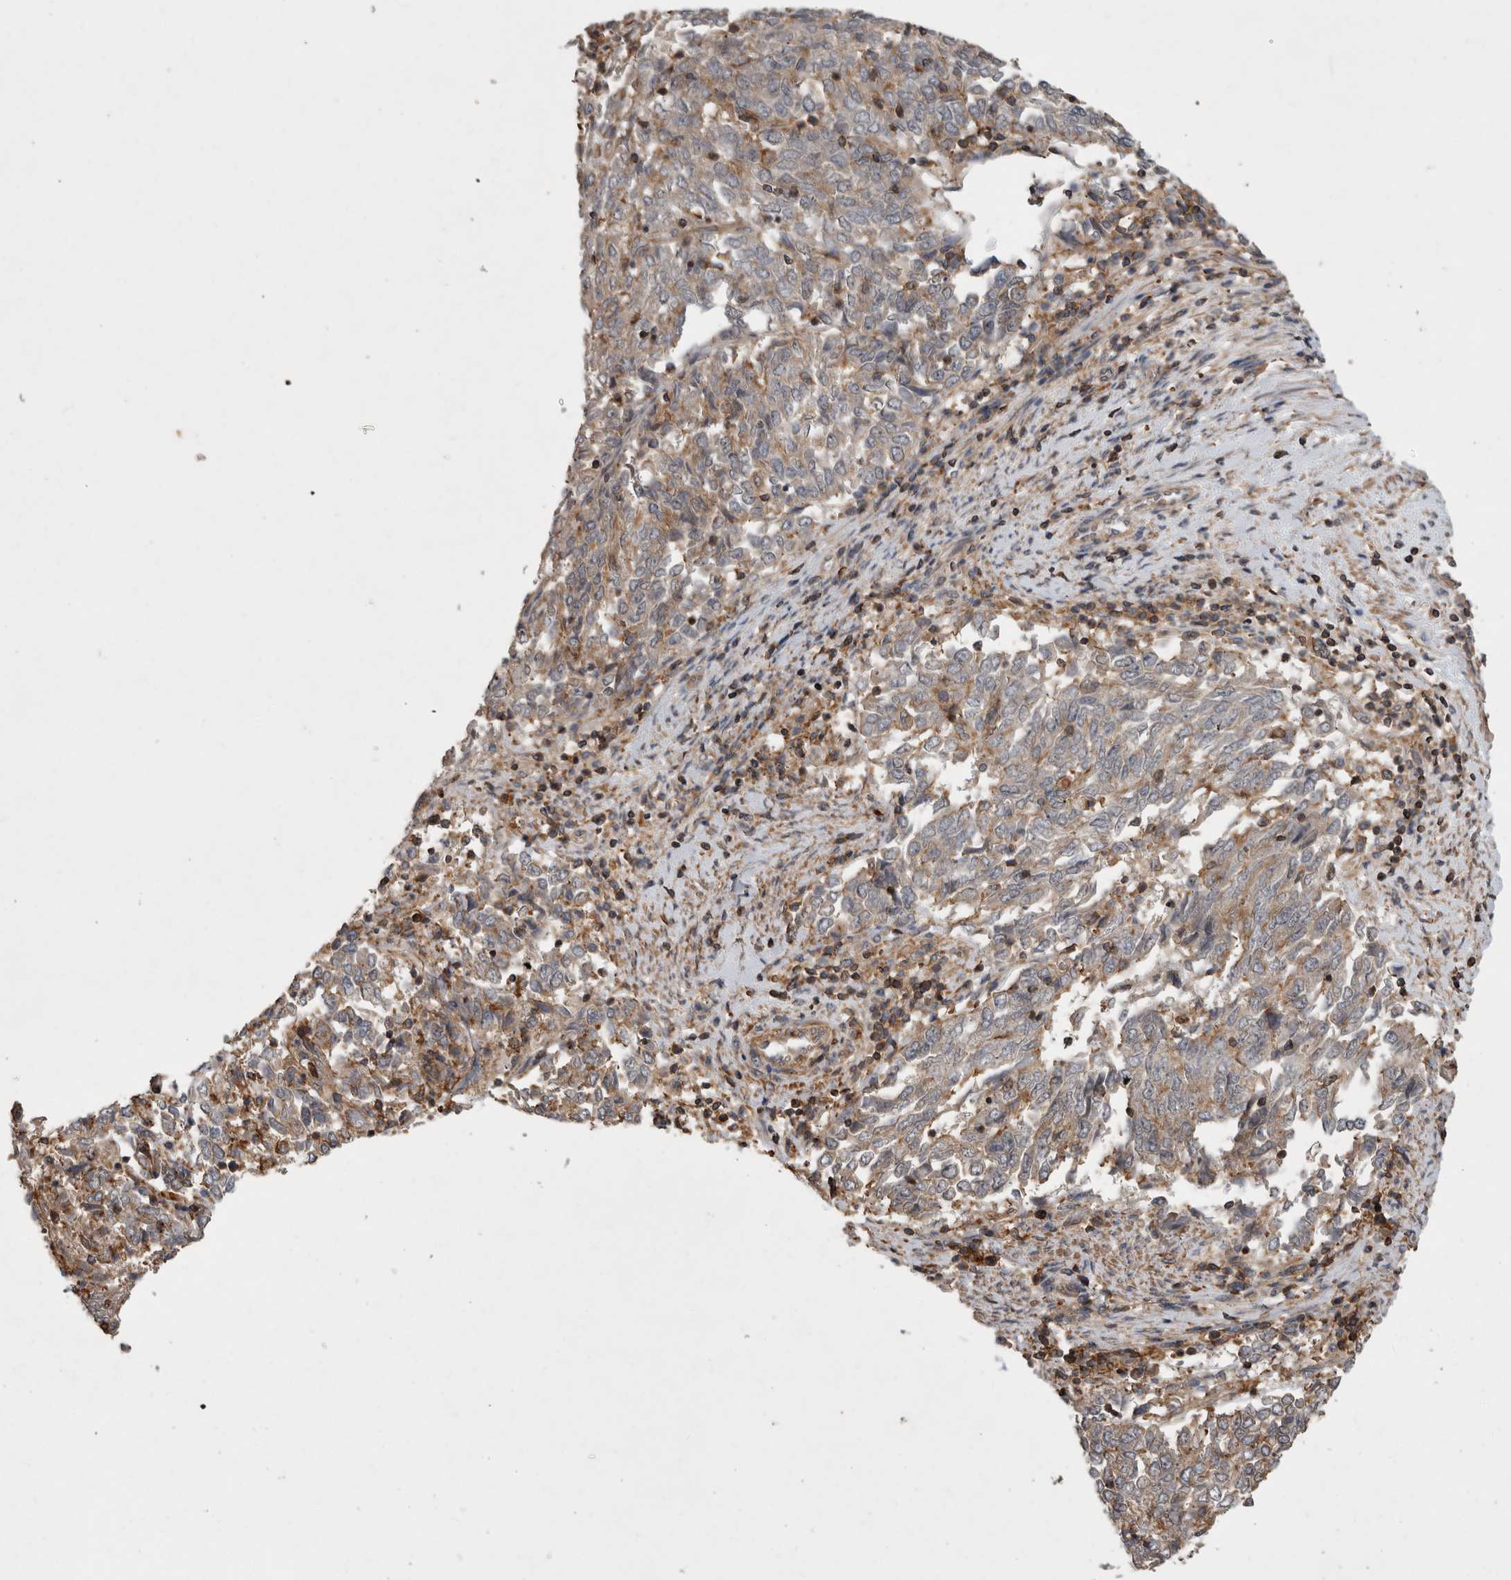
{"staining": {"intensity": "weak", "quantity": "25%-75%", "location": "cytoplasmic/membranous"}, "tissue": "endometrial cancer", "cell_type": "Tumor cells", "image_type": "cancer", "snomed": [{"axis": "morphology", "description": "Adenocarcinoma, NOS"}, {"axis": "topography", "description": "Endometrium"}], "caption": "Weak cytoplasmic/membranous protein staining is appreciated in about 25%-75% of tumor cells in endometrial cancer.", "gene": "SPATA48", "patient": {"sex": "female", "age": 80}}